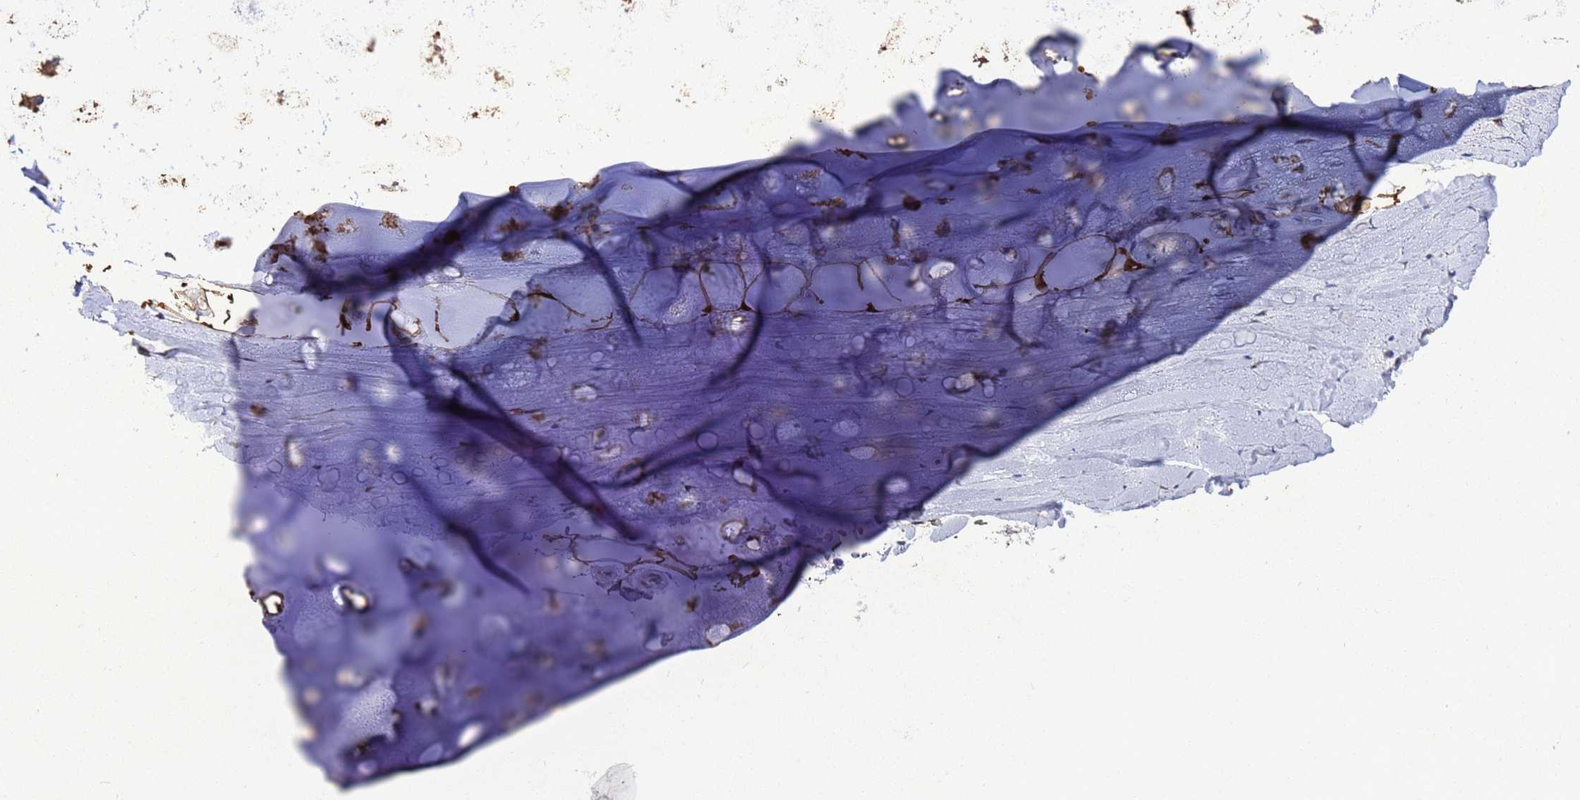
{"staining": {"intensity": "moderate", "quantity": ">75%", "location": "cytoplasmic/membranous"}, "tissue": "adipose tissue", "cell_type": "Adipocytes", "image_type": "normal", "snomed": [{"axis": "morphology", "description": "Normal tissue, NOS"}, {"axis": "topography", "description": "Lymph node"}, {"axis": "topography", "description": "Bronchus"}], "caption": "Adipocytes display medium levels of moderate cytoplasmic/membranous positivity in approximately >75% of cells in normal adipose tissue.", "gene": "AKR1C1", "patient": {"sex": "male", "age": 63}}